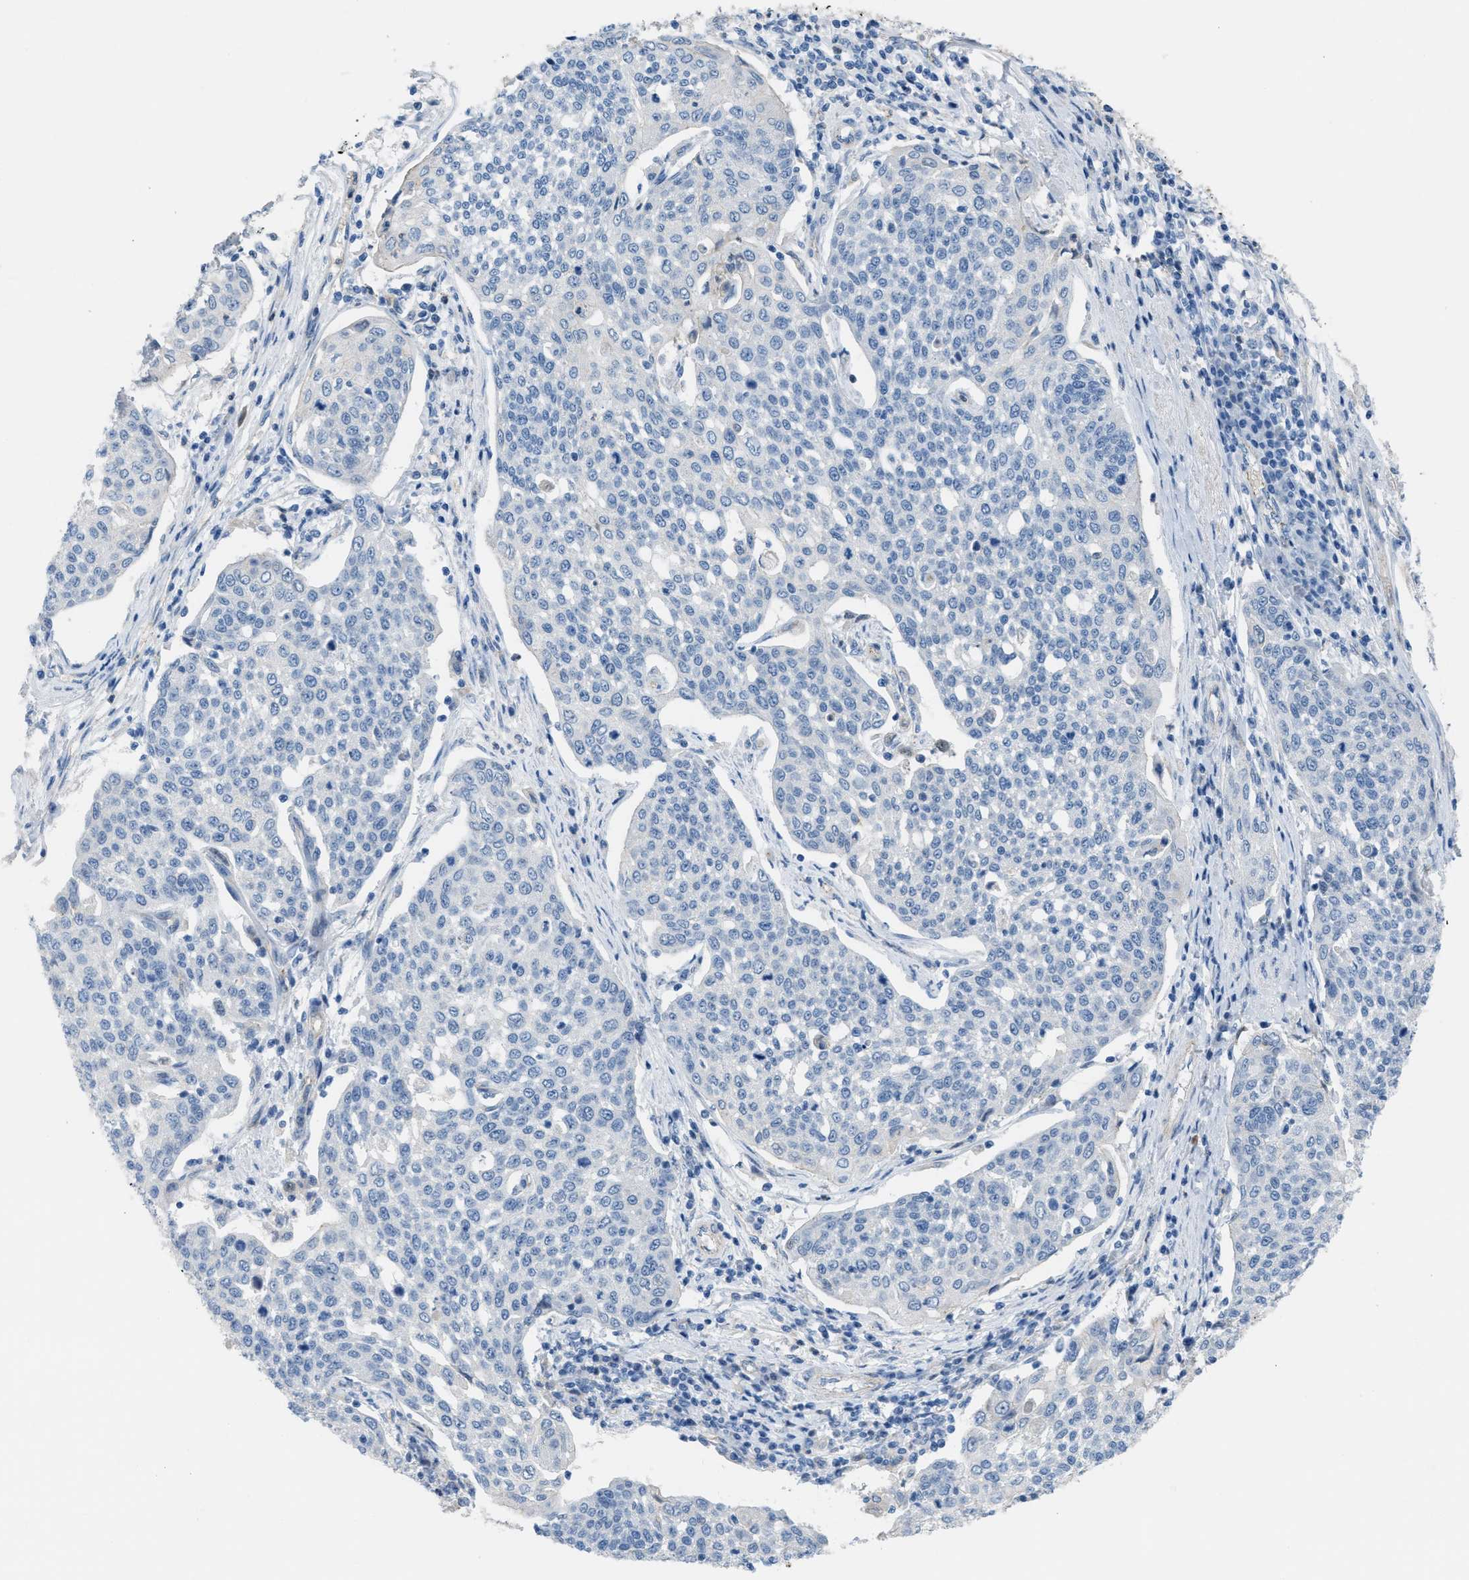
{"staining": {"intensity": "negative", "quantity": "none", "location": "none"}, "tissue": "cervical cancer", "cell_type": "Tumor cells", "image_type": "cancer", "snomed": [{"axis": "morphology", "description": "Squamous cell carcinoma, NOS"}, {"axis": "topography", "description": "Cervix"}], "caption": "Tumor cells show no significant protein staining in cervical cancer (squamous cell carcinoma). The staining was performed using DAB to visualize the protein expression in brown, while the nuclei were stained in blue with hematoxylin (Magnification: 20x).", "gene": "CRB3", "patient": {"sex": "female", "age": 34}}